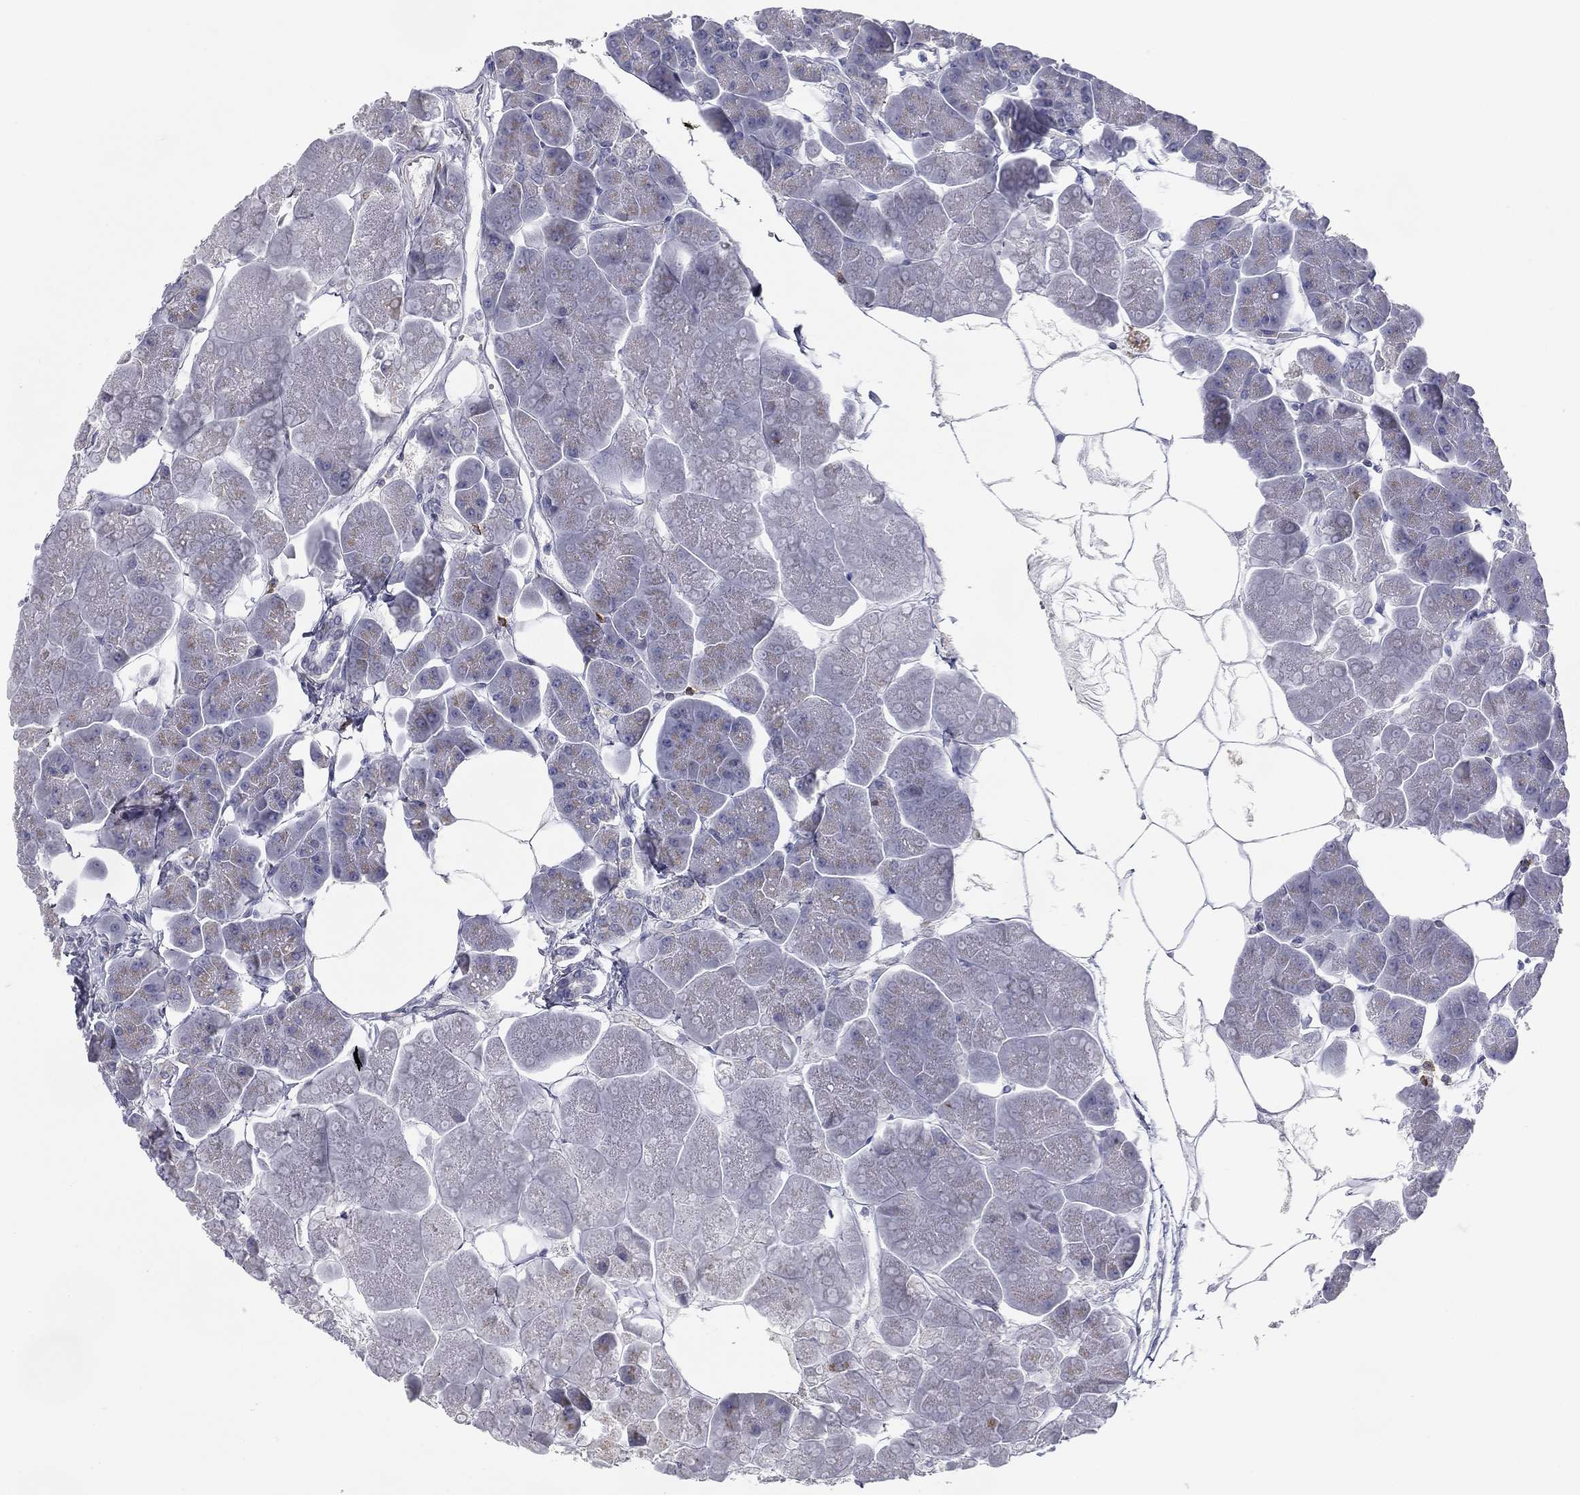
{"staining": {"intensity": "moderate", "quantity": "<25%", "location": "cytoplasmic/membranous"}, "tissue": "pancreas", "cell_type": "Exocrine glandular cells", "image_type": "normal", "snomed": [{"axis": "morphology", "description": "Normal tissue, NOS"}, {"axis": "topography", "description": "Adipose tissue"}, {"axis": "topography", "description": "Pancreas"}, {"axis": "topography", "description": "Peripheral nerve tissue"}], "caption": "An IHC photomicrograph of normal tissue is shown. Protein staining in brown shows moderate cytoplasmic/membranous positivity in pancreas within exocrine glandular cells. (IHC, brightfield microscopy, high magnification).", "gene": "TRAT1", "patient": {"sex": "female", "age": 58}}